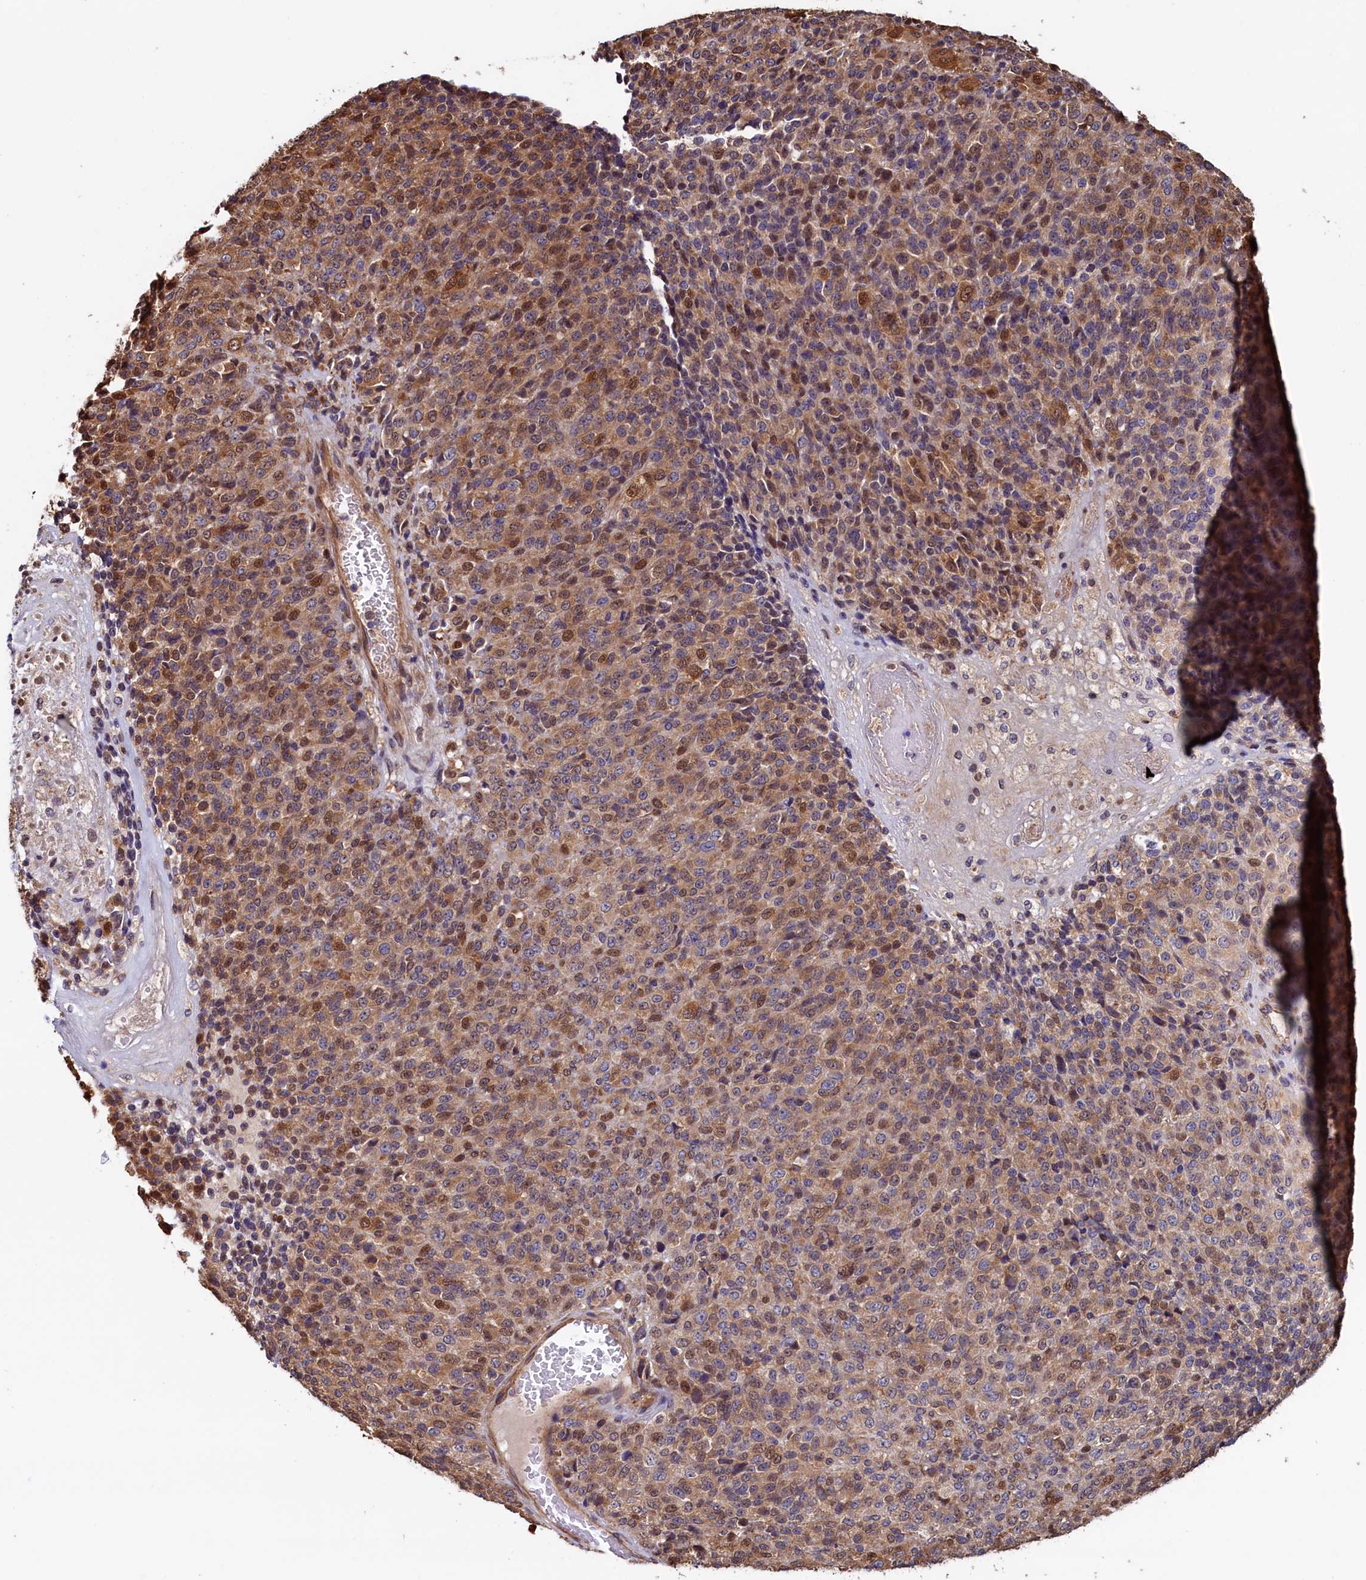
{"staining": {"intensity": "moderate", "quantity": "25%-75%", "location": "cytoplasmic/membranous,nuclear"}, "tissue": "melanoma", "cell_type": "Tumor cells", "image_type": "cancer", "snomed": [{"axis": "morphology", "description": "Malignant melanoma, Metastatic site"}, {"axis": "topography", "description": "Brain"}], "caption": "Immunohistochemistry (DAB) staining of human melanoma demonstrates moderate cytoplasmic/membranous and nuclear protein positivity in about 25%-75% of tumor cells.", "gene": "ATXN2L", "patient": {"sex": "female", "age": 56}}